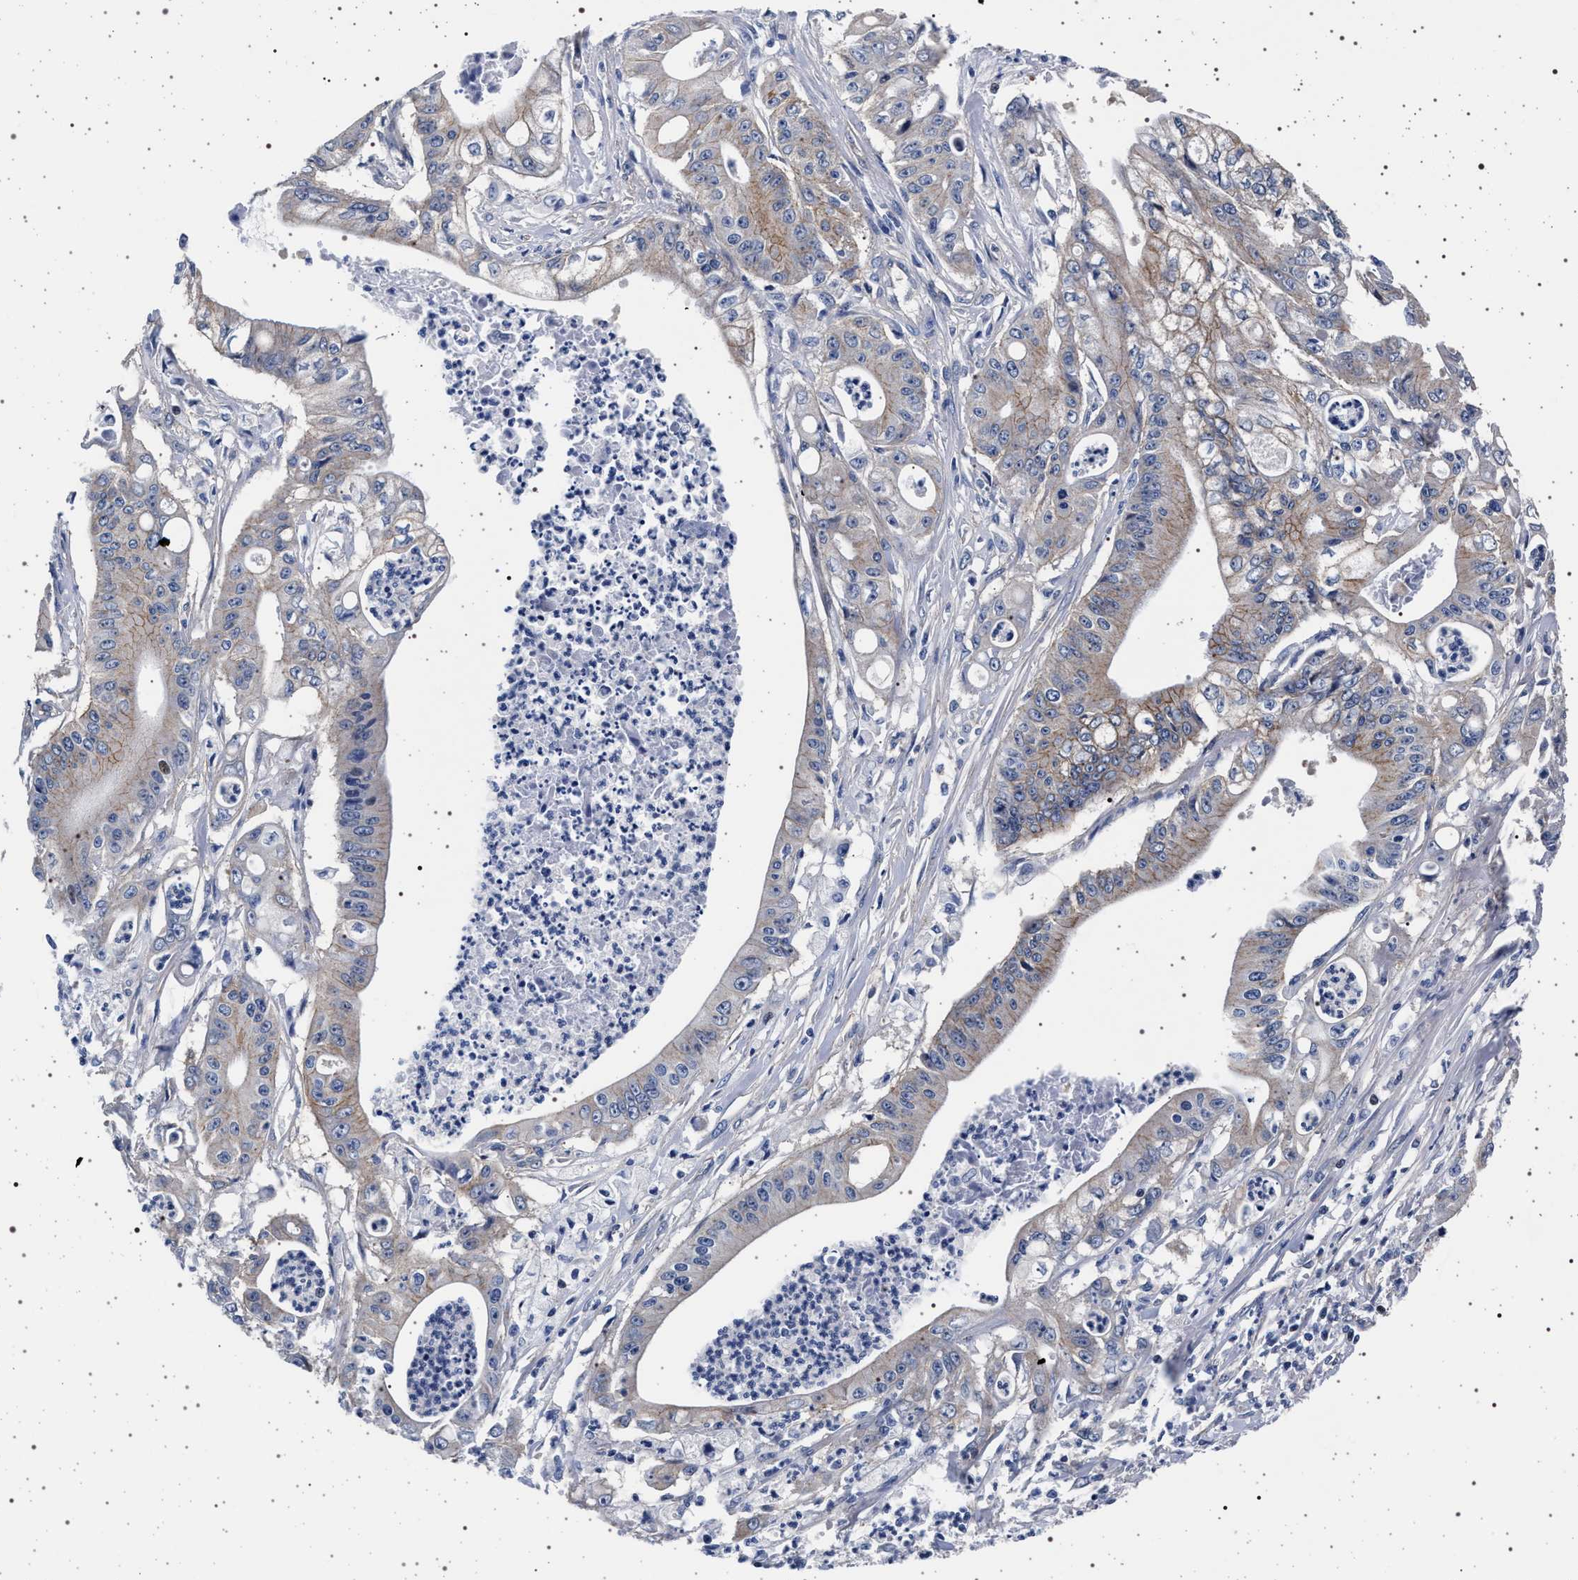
{"staining": {"intensity": "weak", "quantity": "<25%", "location": "cytoplasmic/membranous"}, "tissue": "pancreatic cancer", "cell_type": "Tumor cells", "image_type": "cancer", "snomed": [{"axis": "morphology", "description": "Normal tissue, NOS"}, {"axis": "topography", "description": "Lymph node"}], "caption": "Tumor cells are negative for brown protein staining in pancreatic cancer.", "gene": "SLC9A1", "patient": {"sex": "male", "age": 62}}